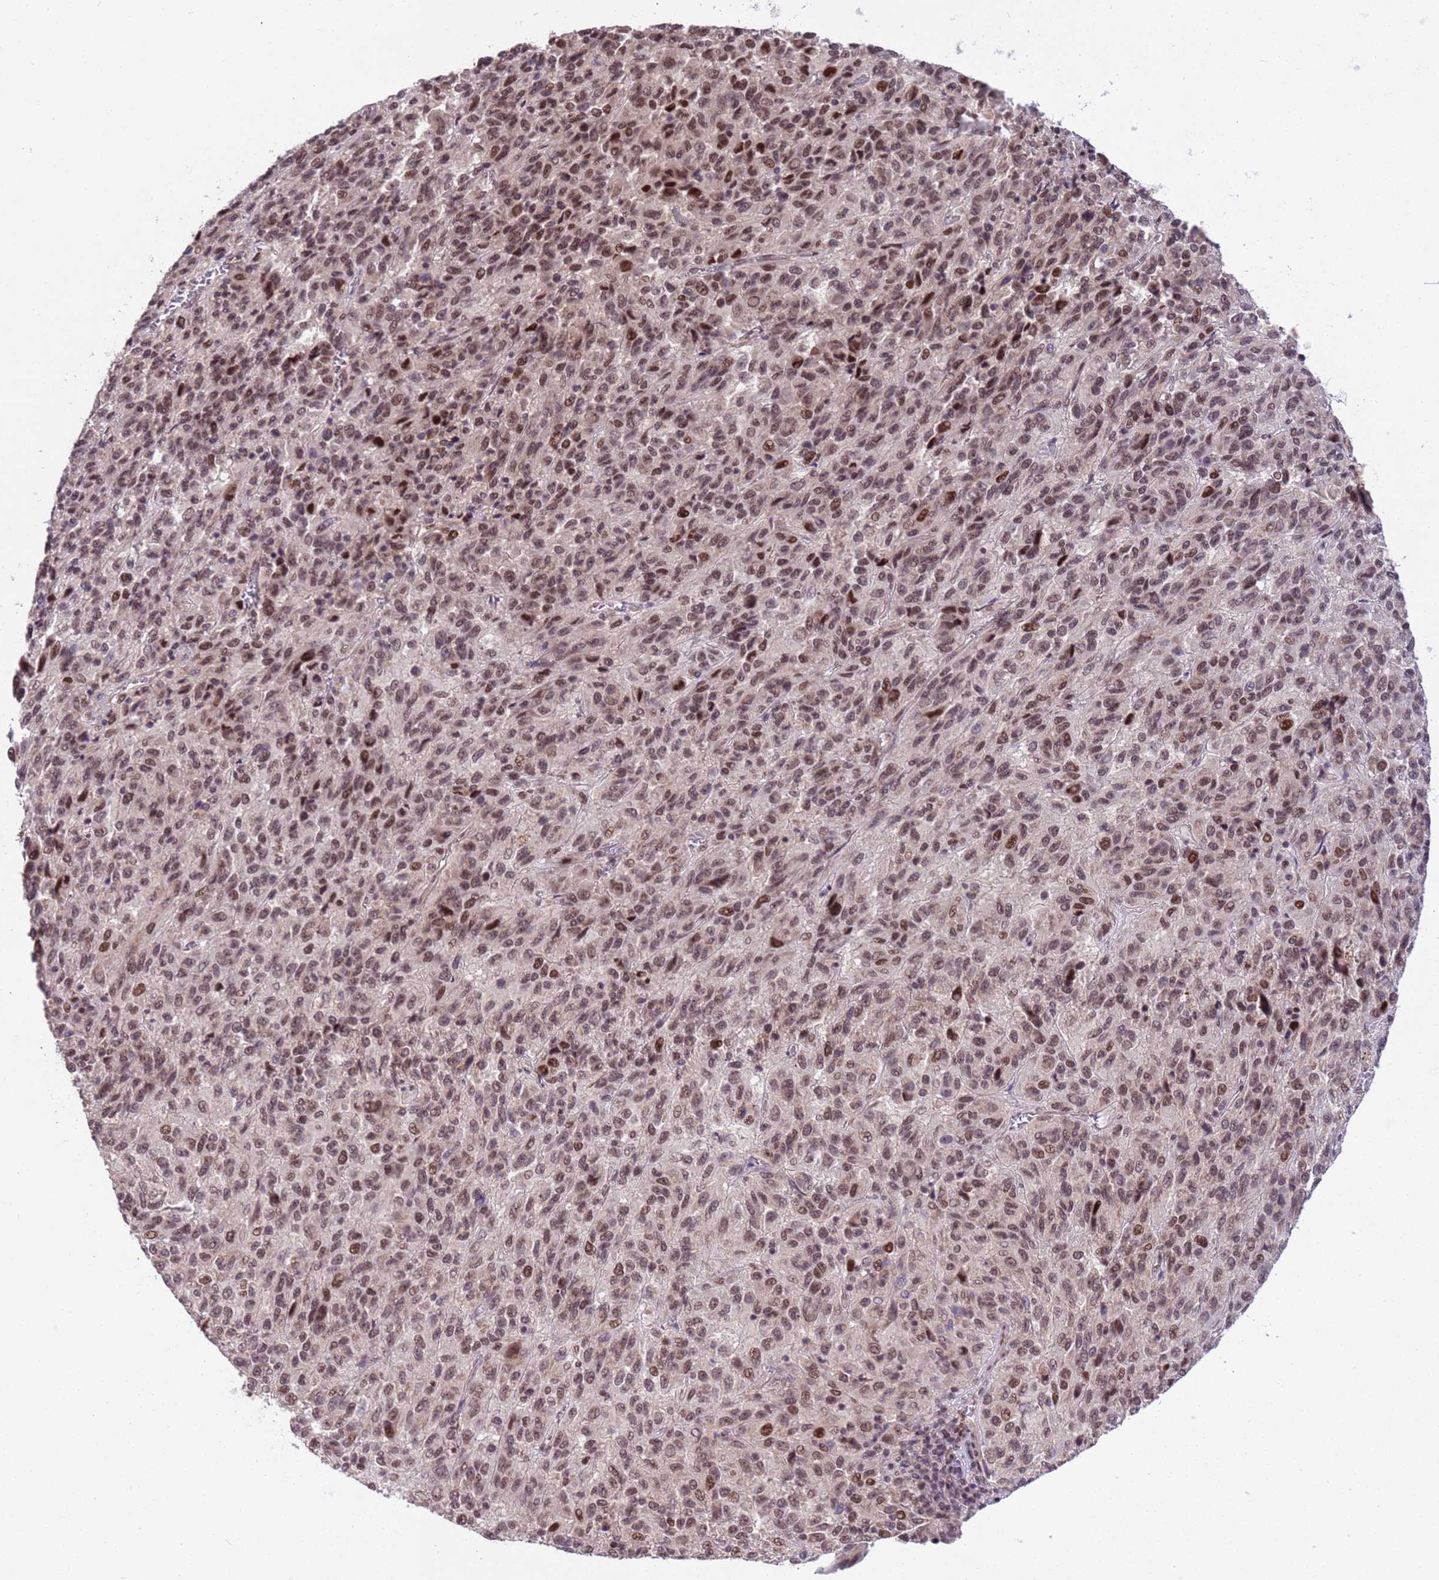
{"staining": {"intensity": "moderate", "quantity": ">75%", "location": "nuclear"}, "tissue": "melanoma", "cell_type": "Tumor cells", "image_type": "cancer", "snomed": [{"axis": "morphology", "description": "Malignant melanoma, Metastatic site"}, {"axis": "topography", "description": "Lung"}], "caption": "Approximately >75% of tumor cells in human melanoma reveal moderate nuclear protein staining as visualized by brown immunohistochemical staining.", "gene": "PPM1H", "patient": {"sex": "male", "age": 64}}